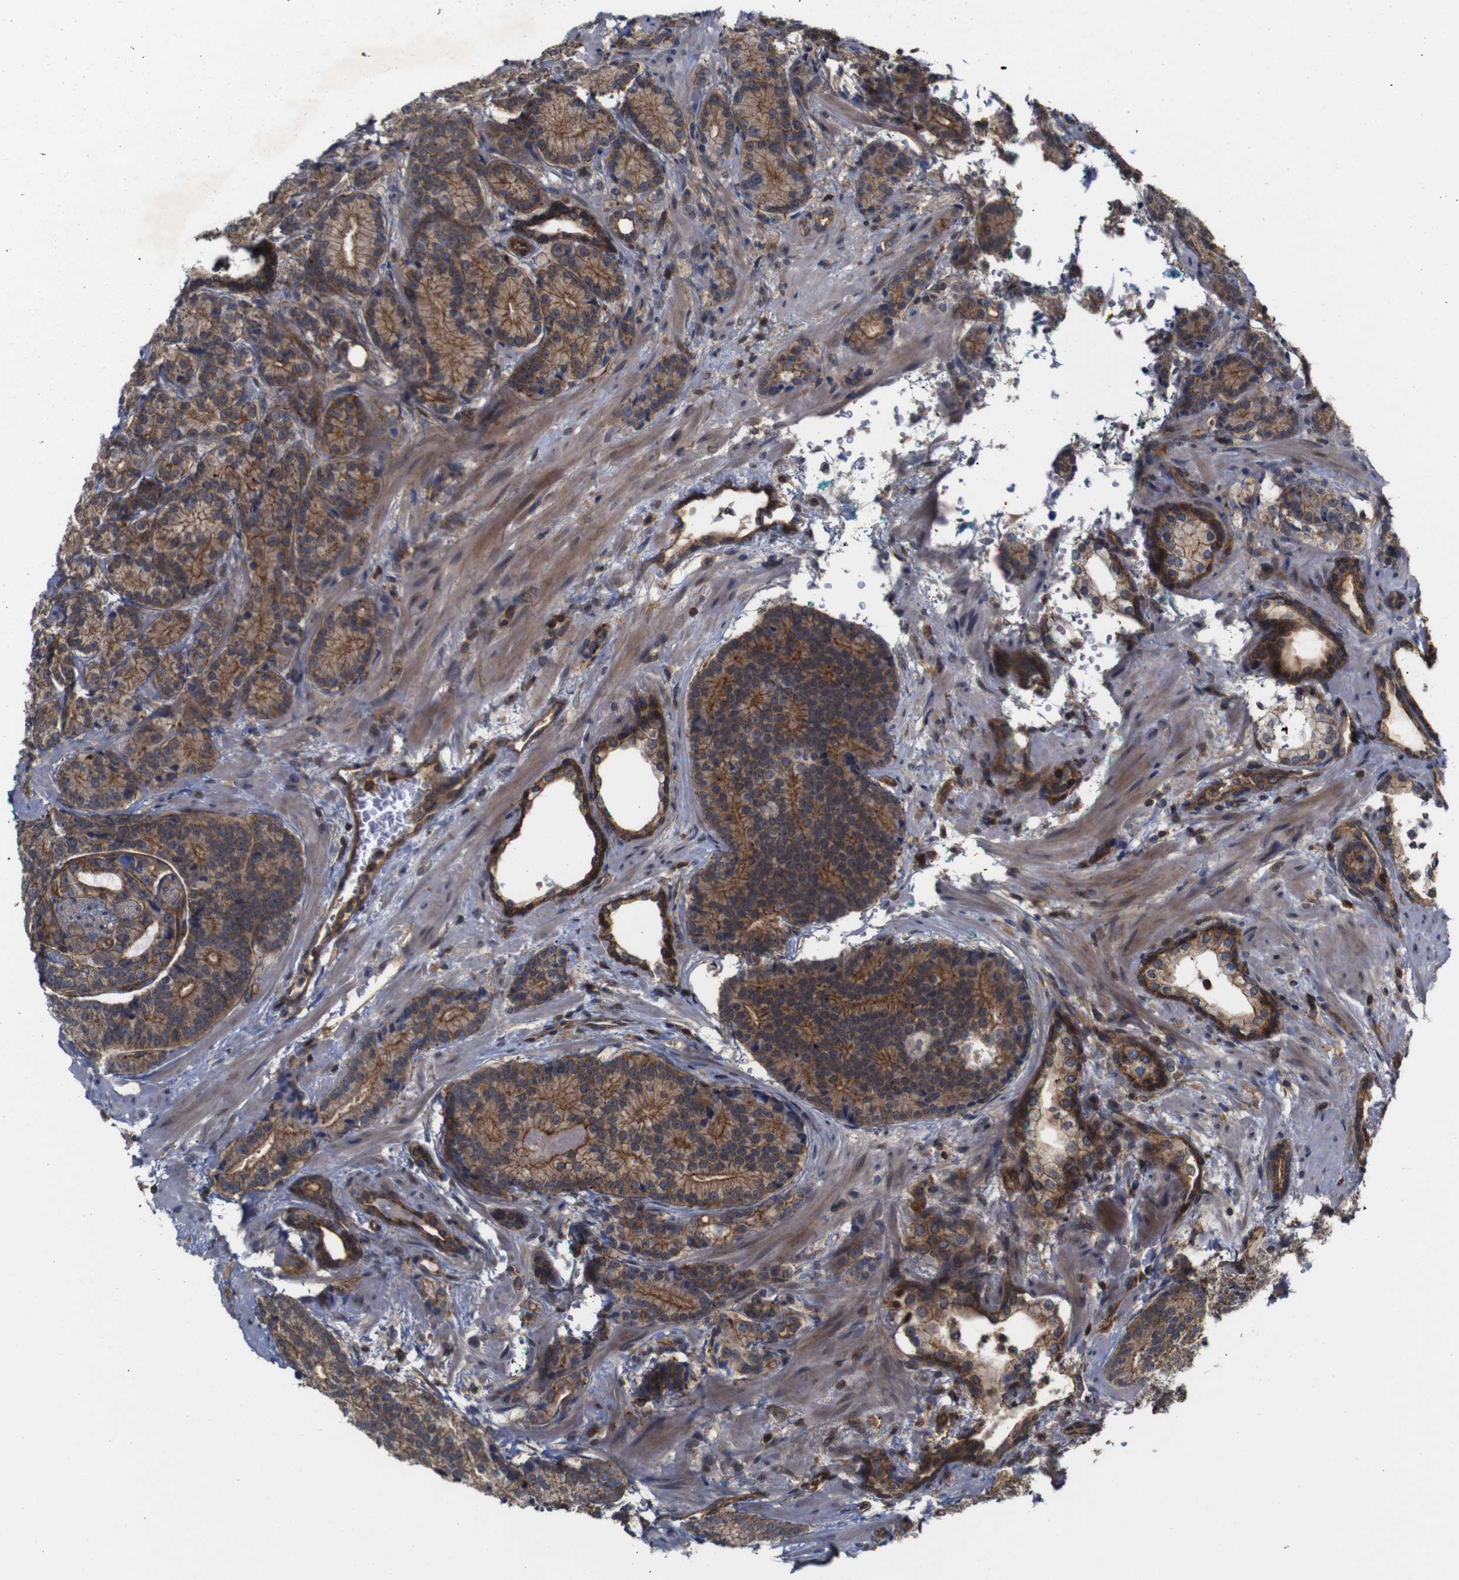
{"staining": {"intensity": "moderate", "quantity": ">75%", "location": "cytoplasmic/membranous"}, "tissue": "prostate cancer", "cell_type": "Tumor cells", "image_type": "cancer", "snomed": [{"axis": "morphology", "description": "Adenocarcinoma, High grade"}, {"axis": "topography", "description": "Prostate"}], "caption": "Human prostate cancer (high-grade adenocarcinoma) stained for a protein (brown) reveals moderate cytoplasmic/membranous positive positivity in approximately >75% of tumor cells.", "gene": "NANOS1", "patient": {"sex": "male", "age": 61}}